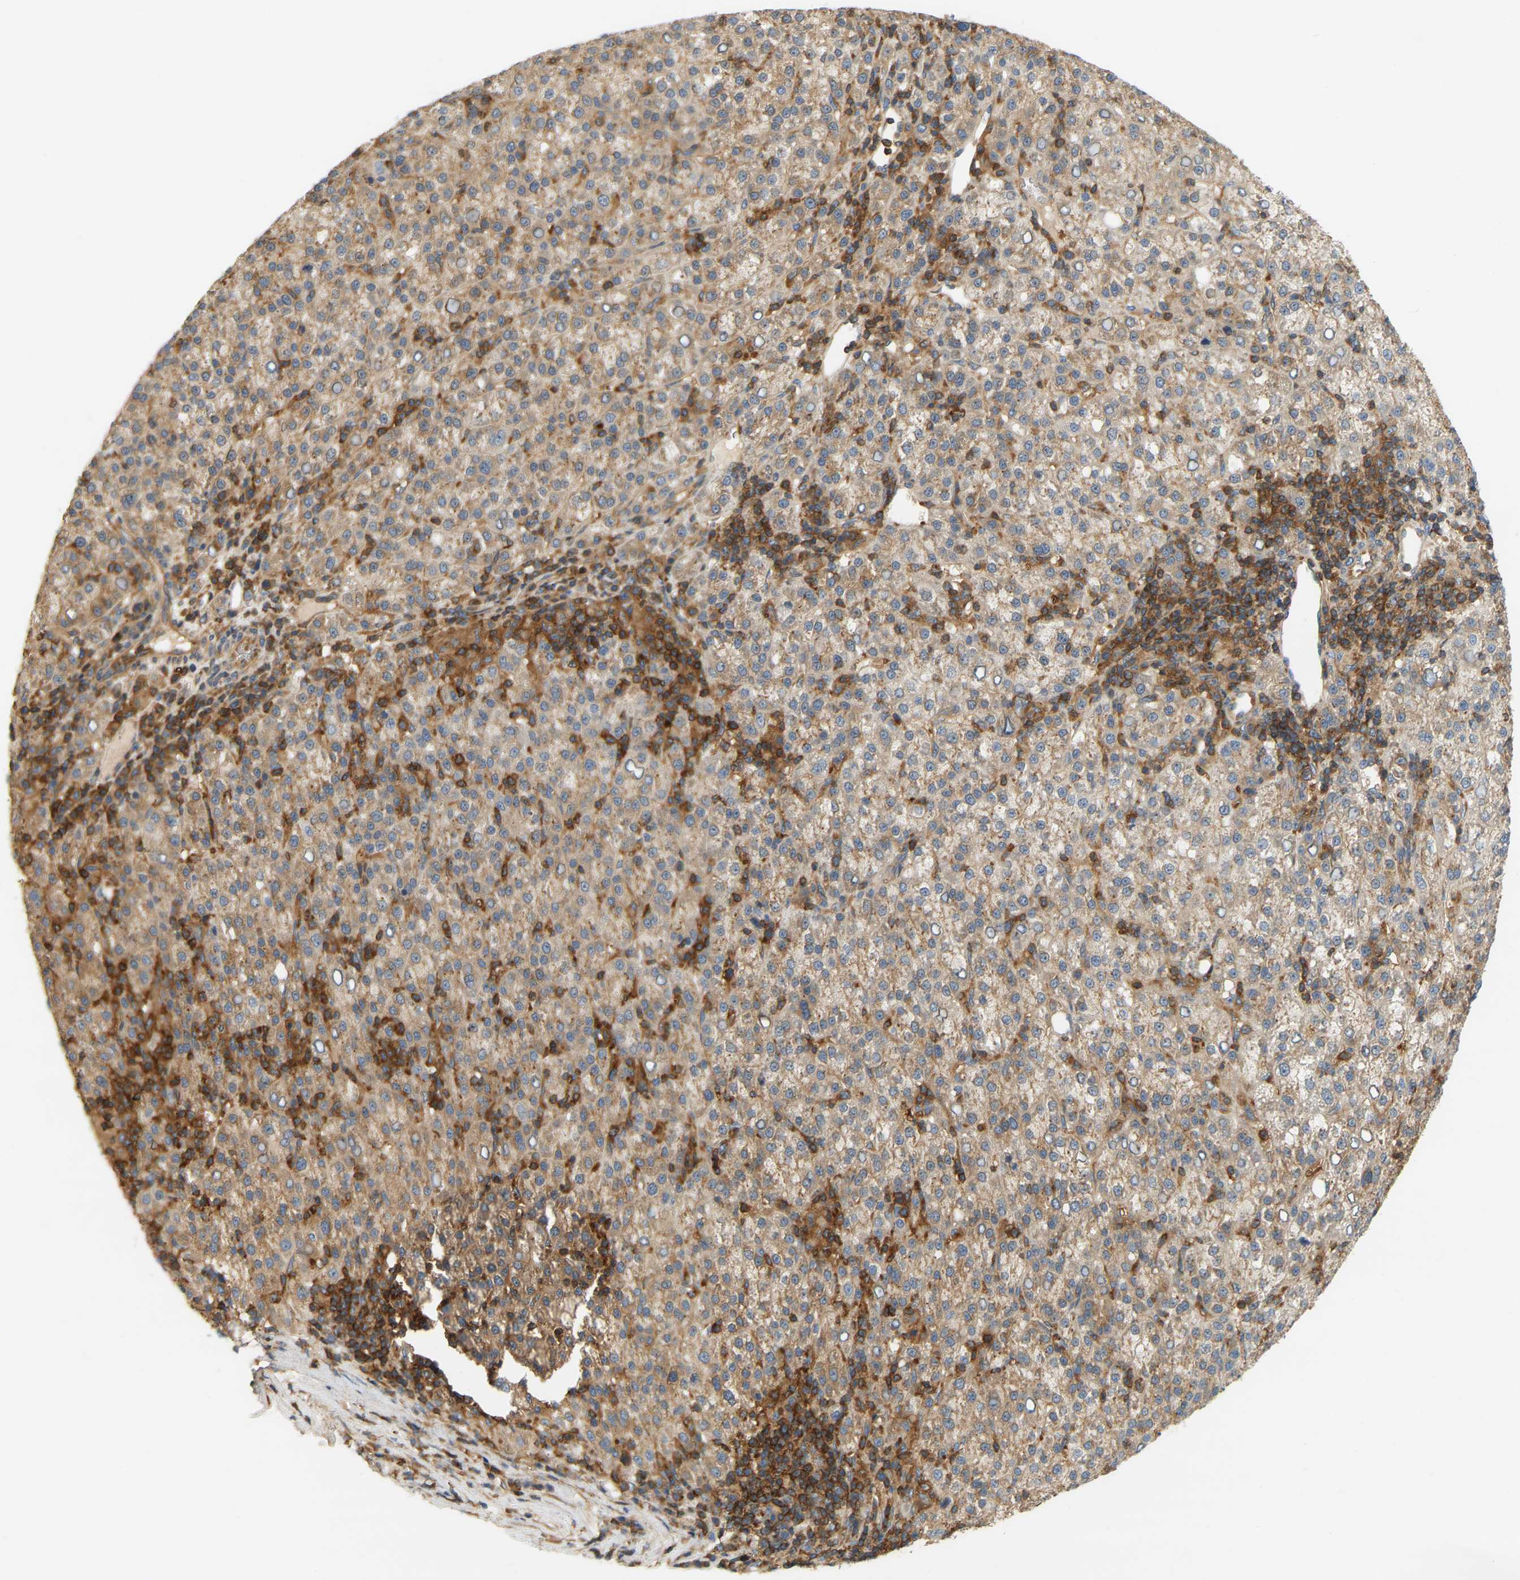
{"staining": {"intensity": "weak", "quantity": ">75%", "location": "cytoplasmic/membranous"}, "tissue": "liver cancer", "cell_type": "Tumor cells", "image_type": "cancer", "snomed": [{"axis": "morphology", "description": "Carcinoma, Hepatocellular, NOS"}, {"axis": "topography", "description": "Liver"}], "caption": "Tumor cells display weak cytoplasmic/membranous expression in about >75% of cells in liver cancer (hepatocellular carcinoma). (IHC, brightfield microscopy, high magnification).", "gene": "AKAP13", "patient": {"sex": "female", "age": 58}}